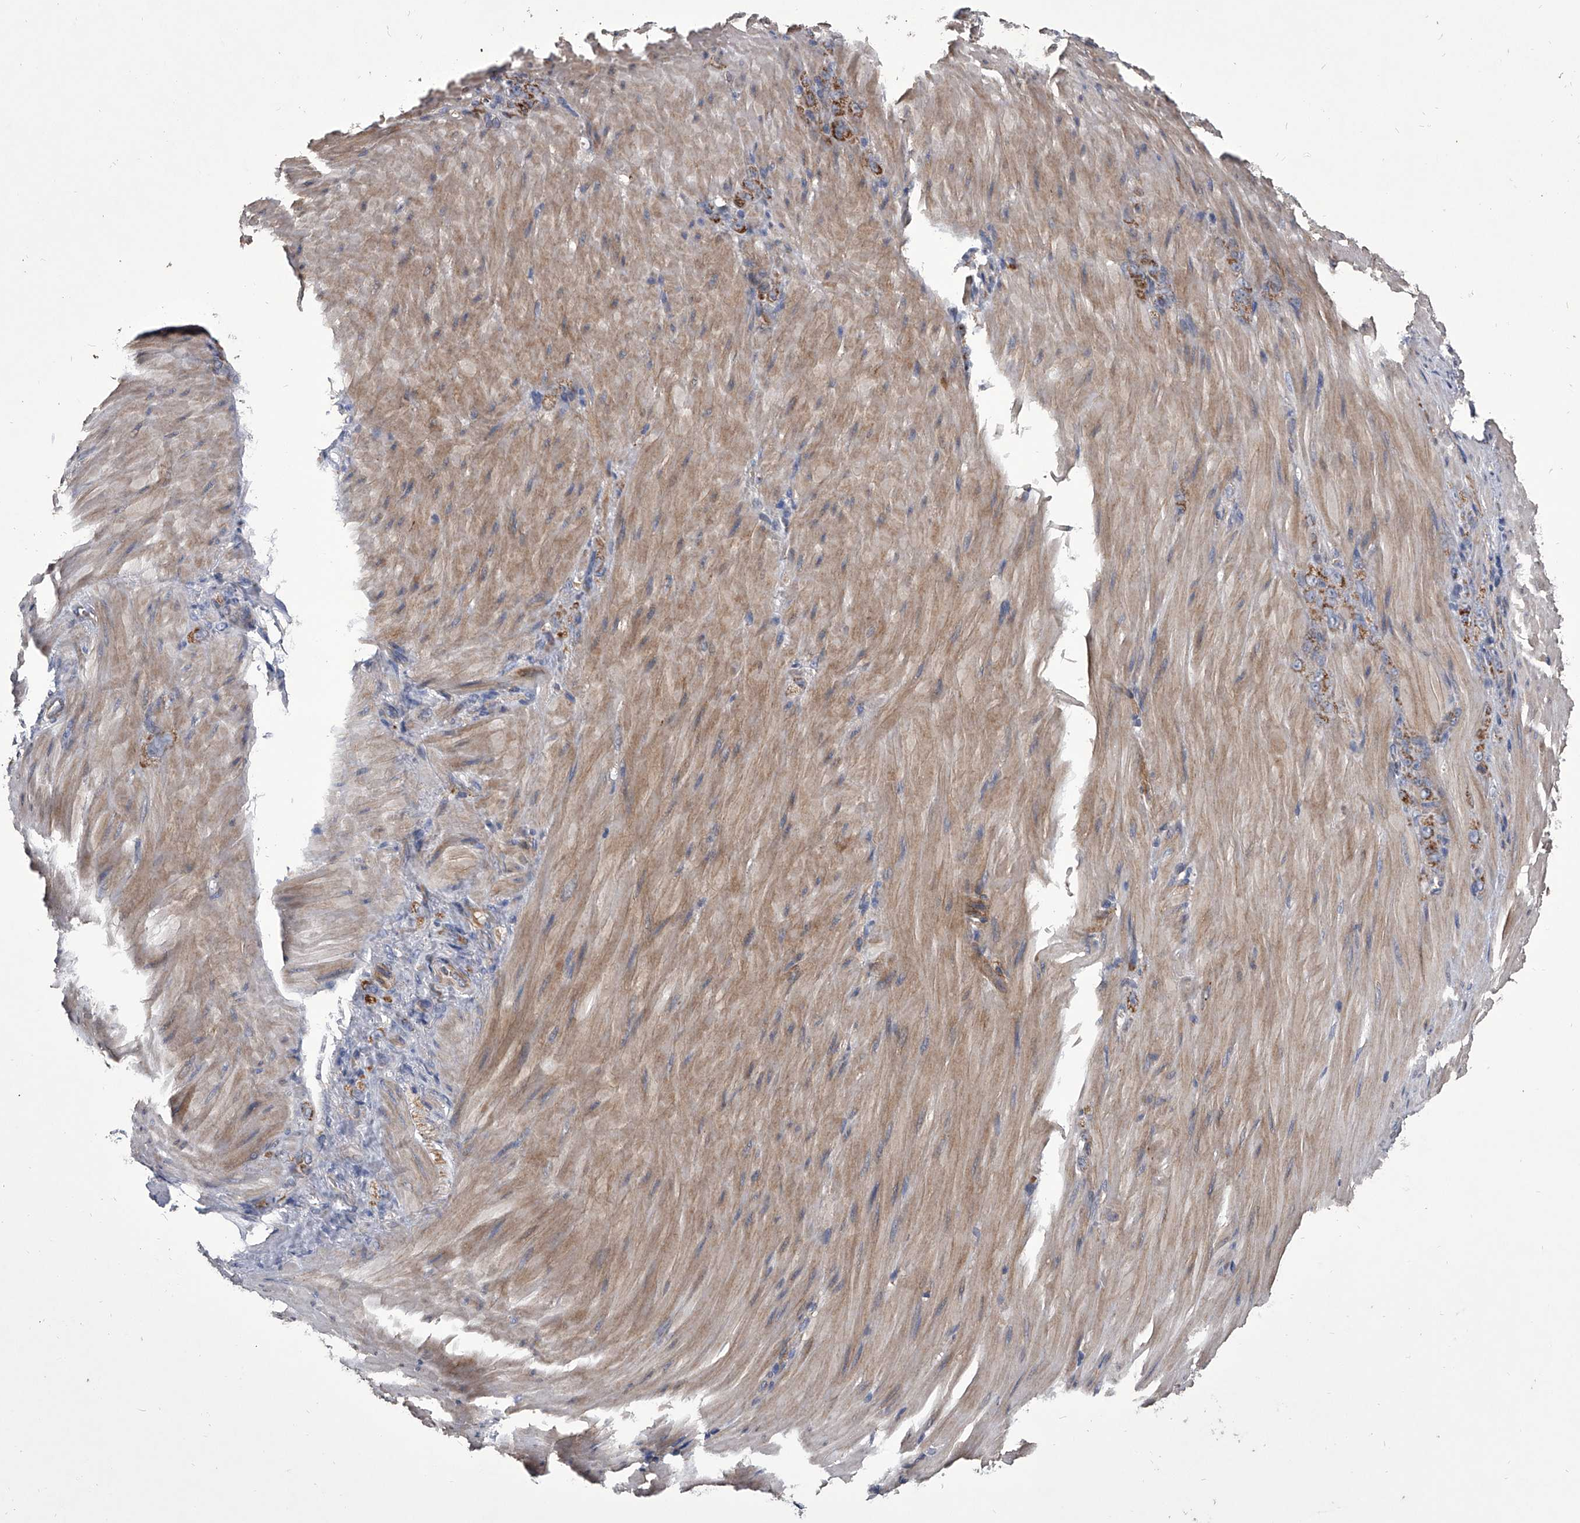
{"staining": {"intensity": "moderate", "quantity": ">75%", "location": "cytoplasmic/membranous"}, "tissue": "stomach cancer", "cell_type": "Tumor cells", "image_type": "cancer", "snomed": [{"axis": "morphology", "description": "Normal tissue, NOS"}, {"axis": "morphology", "description": "Adenocarcinoma, NOS"}, {"axis": "topography", "description": "Stomach"}], "caption": "IHC histopathology image of neoplastic tissue: human stomach adenocarcinoma stained using immunohistochemistry displays medium levels of moderate protein expression localized specifically in the cytoplasmic/membranous of tumor cells, appearing as a cytoplasmic/membranous brown color.", "gene": "NRP1", "patient": {"sex": "male", "age": 82}}